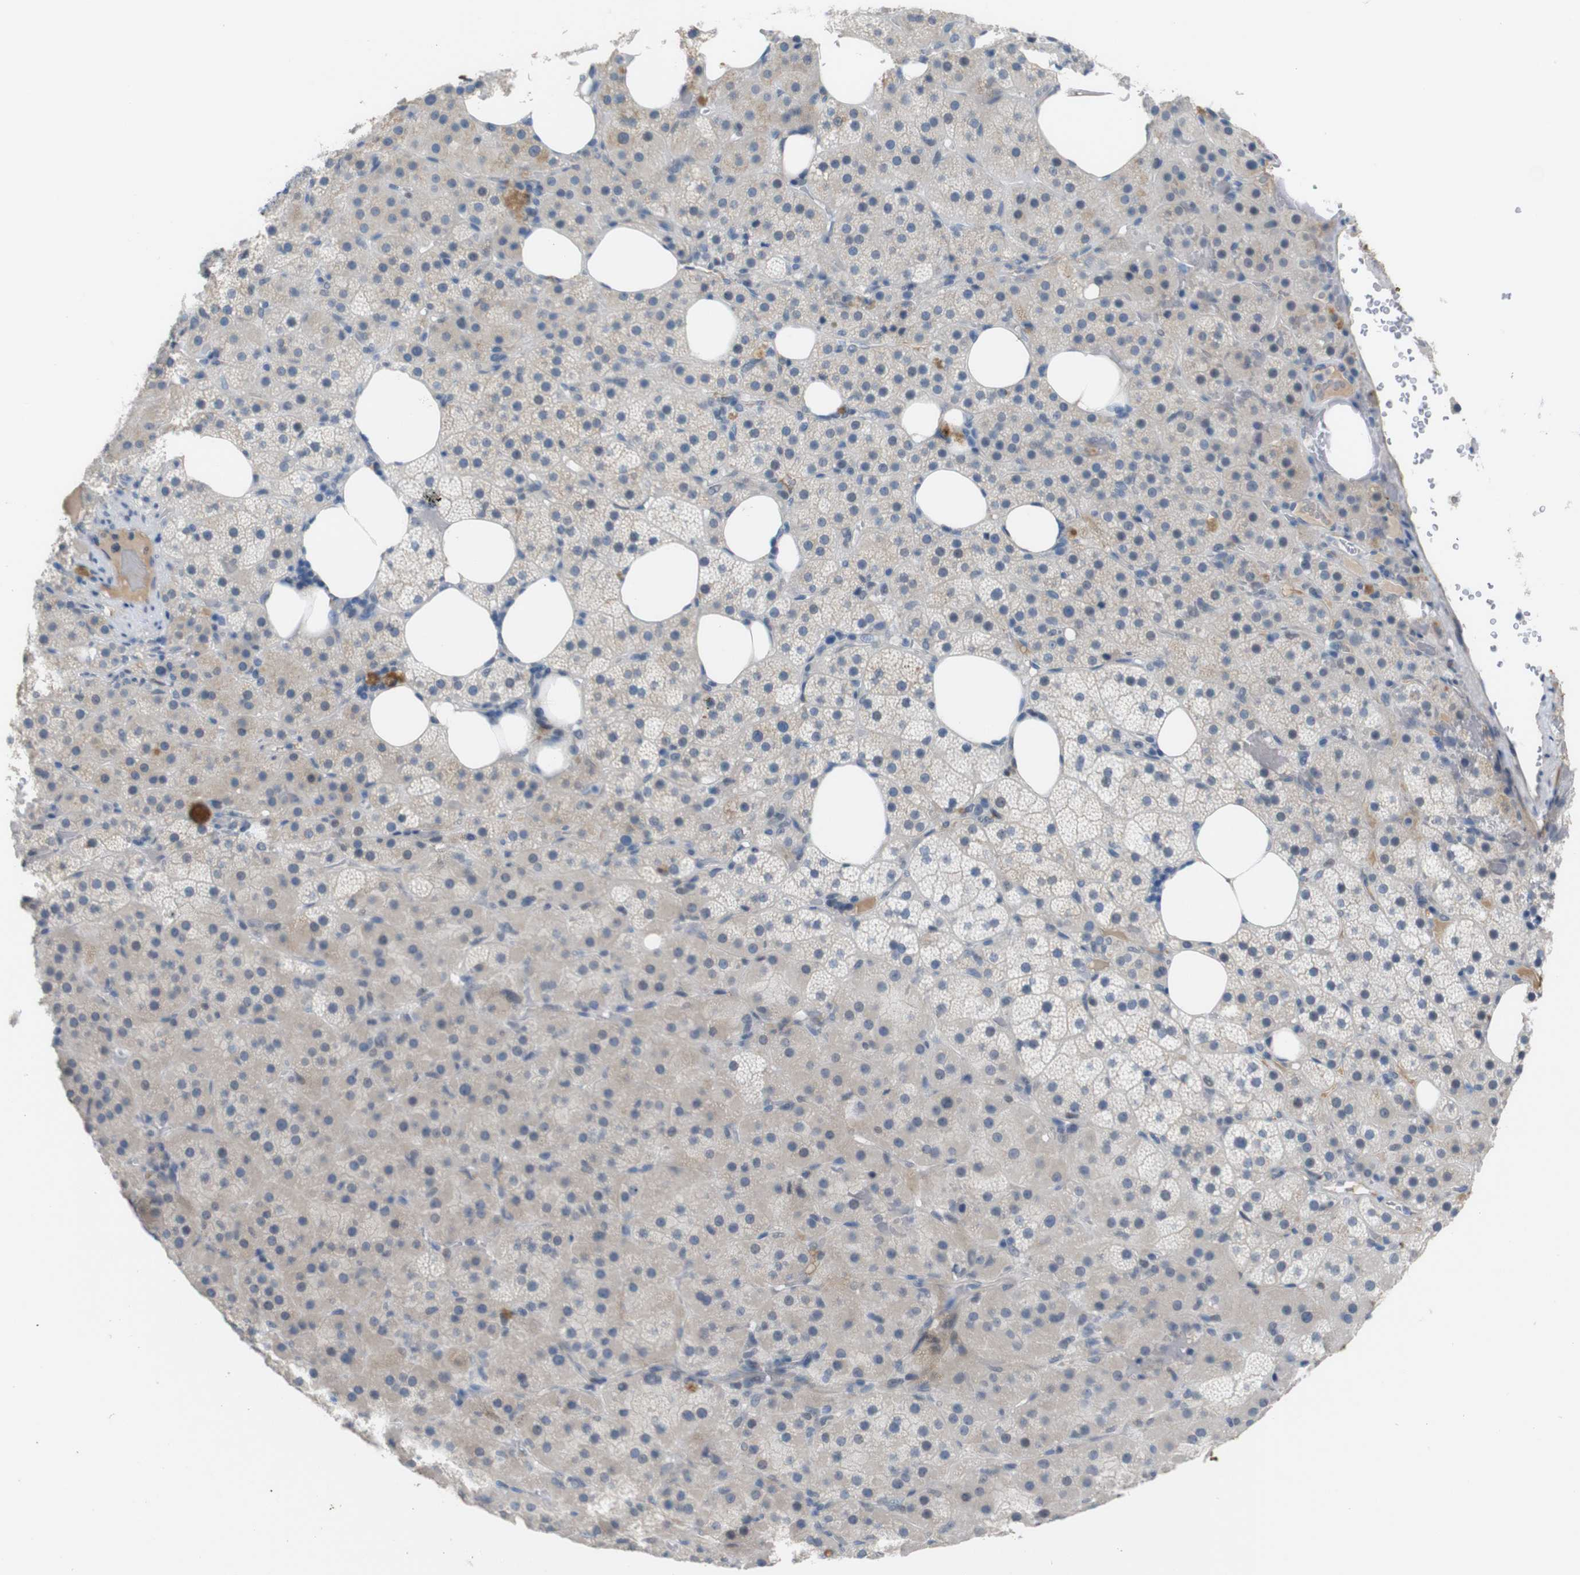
{"staining": {"intensity": "negative", "quantity": "none", "location": "none"}, "tissue": "adrenal gland", "cell_type": "Glandular cells", "image_type": "normal", "snomed": [{"axis": "morphology", "description": "Normal tissue, NOS"}, {"axis": "topography", "description": "Adrenal gland"}], "caption": "Micrograph shows no protein positivity in glandular cells of benign adrenal gland.", "gene": "CHRM5", "patient": {"sex": "female", "age": 59}}